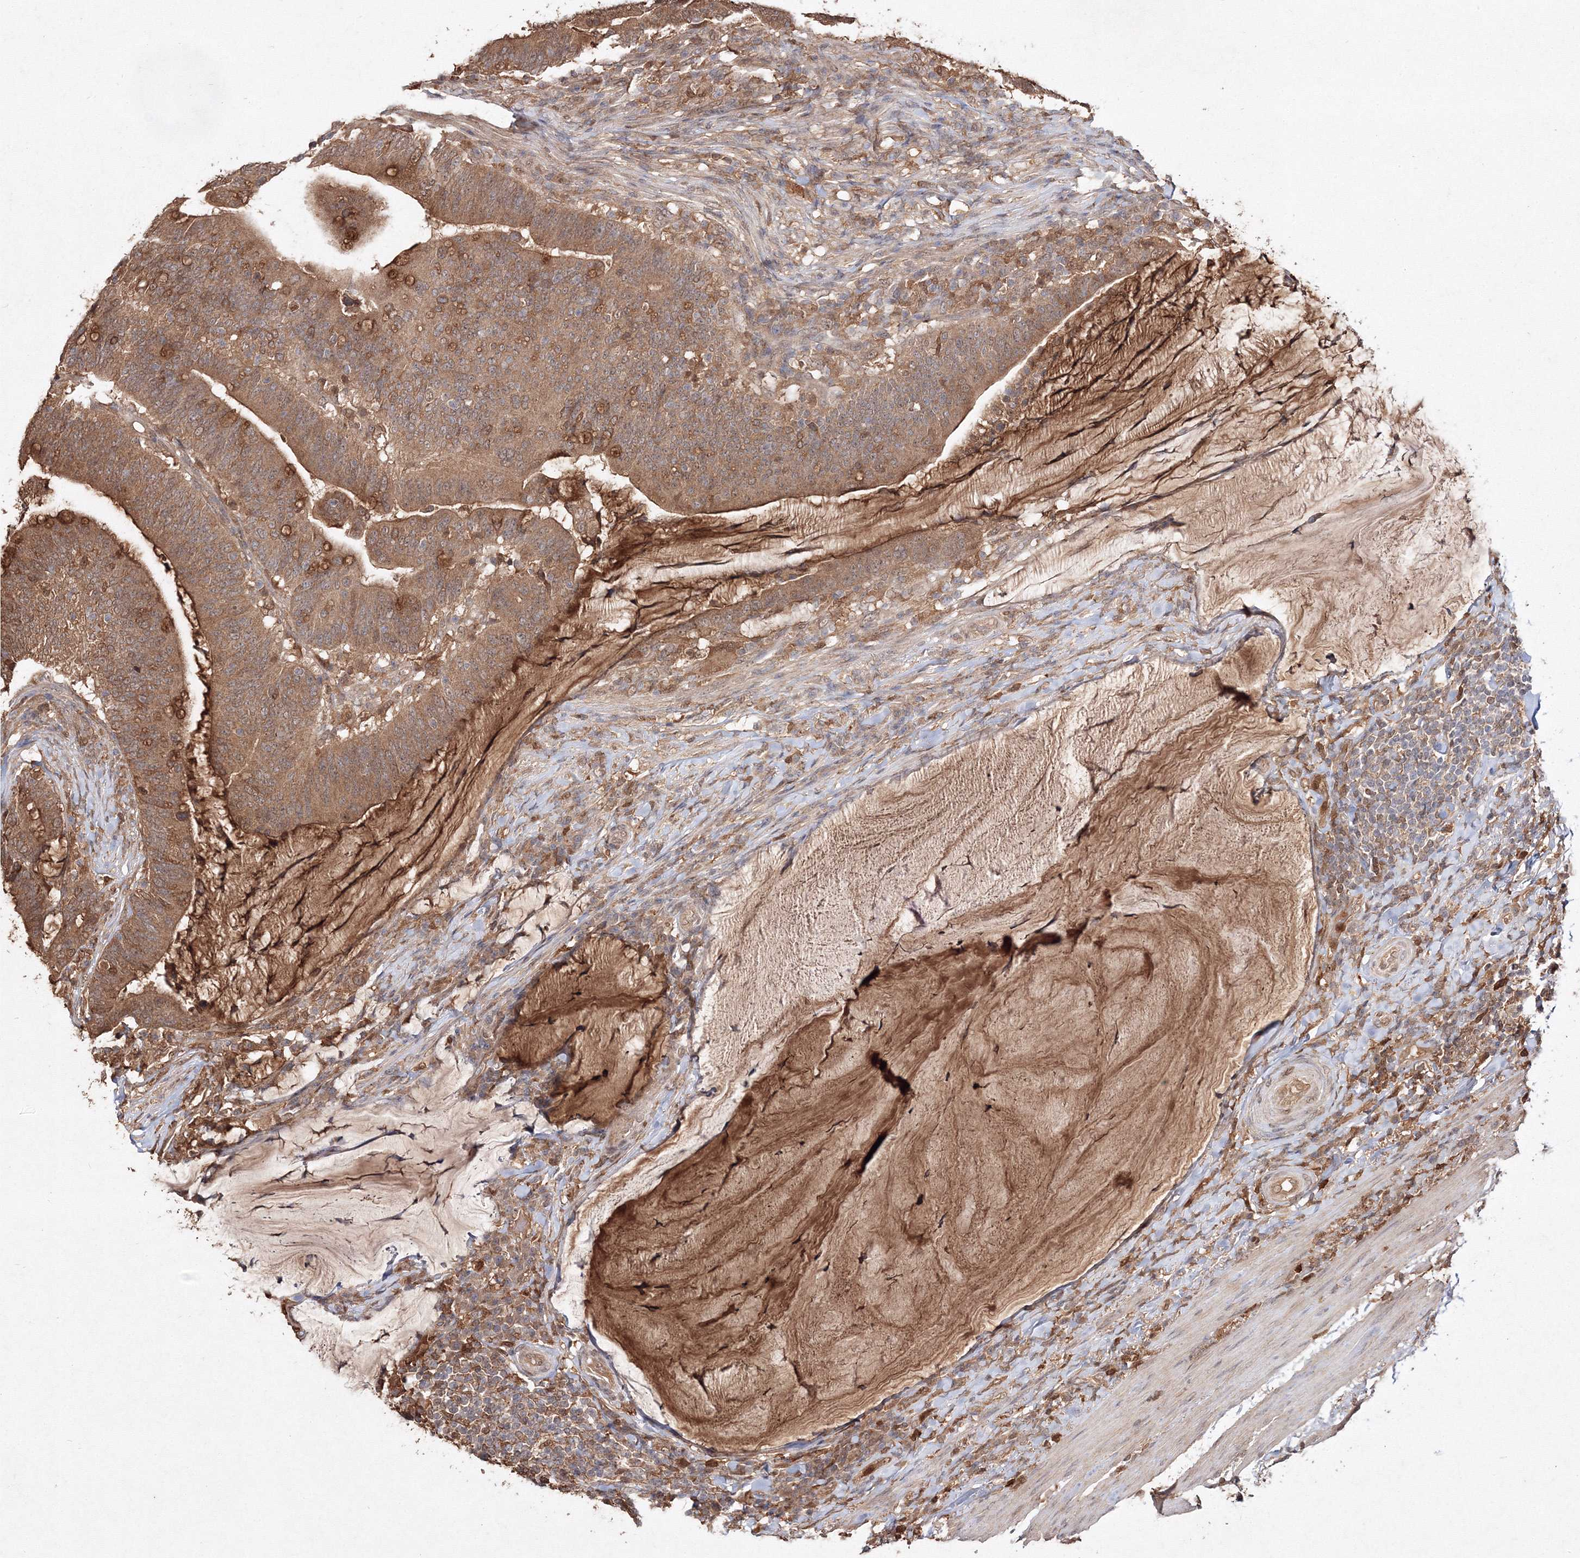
{"staining": {"intensity": "moderate", "quantity": ">75%", "location": "cytoplasmic/membranous"}, "tissue": "colorectal cancer", "cell_type": "Tumor cells", "image_type": "cancer", "snomed": [{"axis": "morphology", "description": "Normal tissue, NOS"}, {"axis": "morphology", "description": "Adenocarcinoma, NOS"}, {"axis": "topography", "description": "Colon"}], "caption": "About >75% of tumor cells in colorectal cancer (adenocarcinoma) display moderate cytoplasmic/membranous protein positivity as visualized by brown immunohistochemical staining.", "gene": "S100A11", "patient": {"sex": "female", "age": 66}}